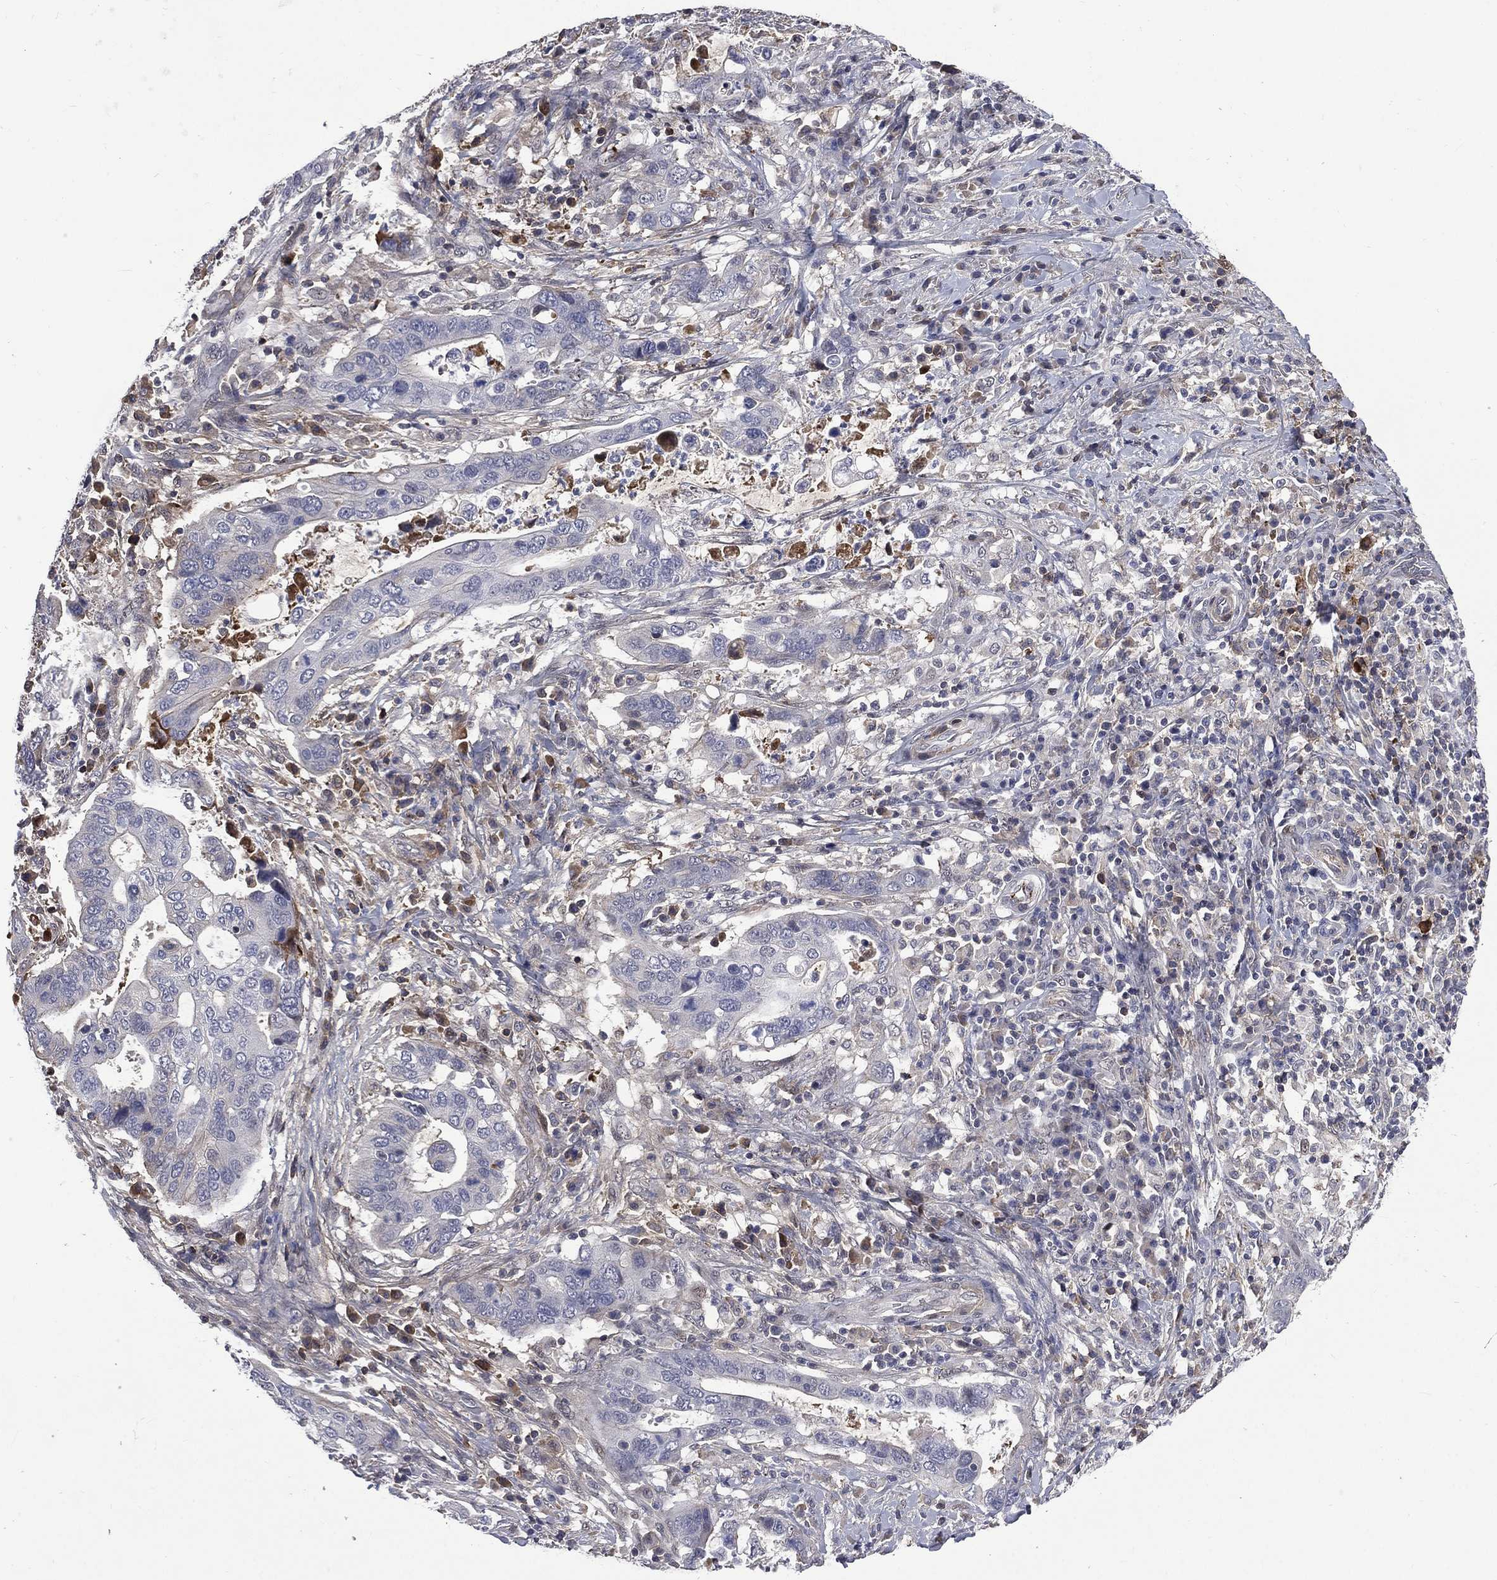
{"staining": {"intensity": "negative", "quantity": "none", "location": "none"}, "tissue": "stomach cancer", "cell_type": "Tumor cells", "image_type": "cancer", "snomed": [{"axis": "morphology", "description": "Adenocarcinoma, NOS"}, {"axis": "topography", "description": "Stomach"}], "caption": "Photomicrograph shows no protein staining in tumor cells of stomach cancer tissue.", "gene": "FGG", "patient": {"sex": "male", "age": 54}}